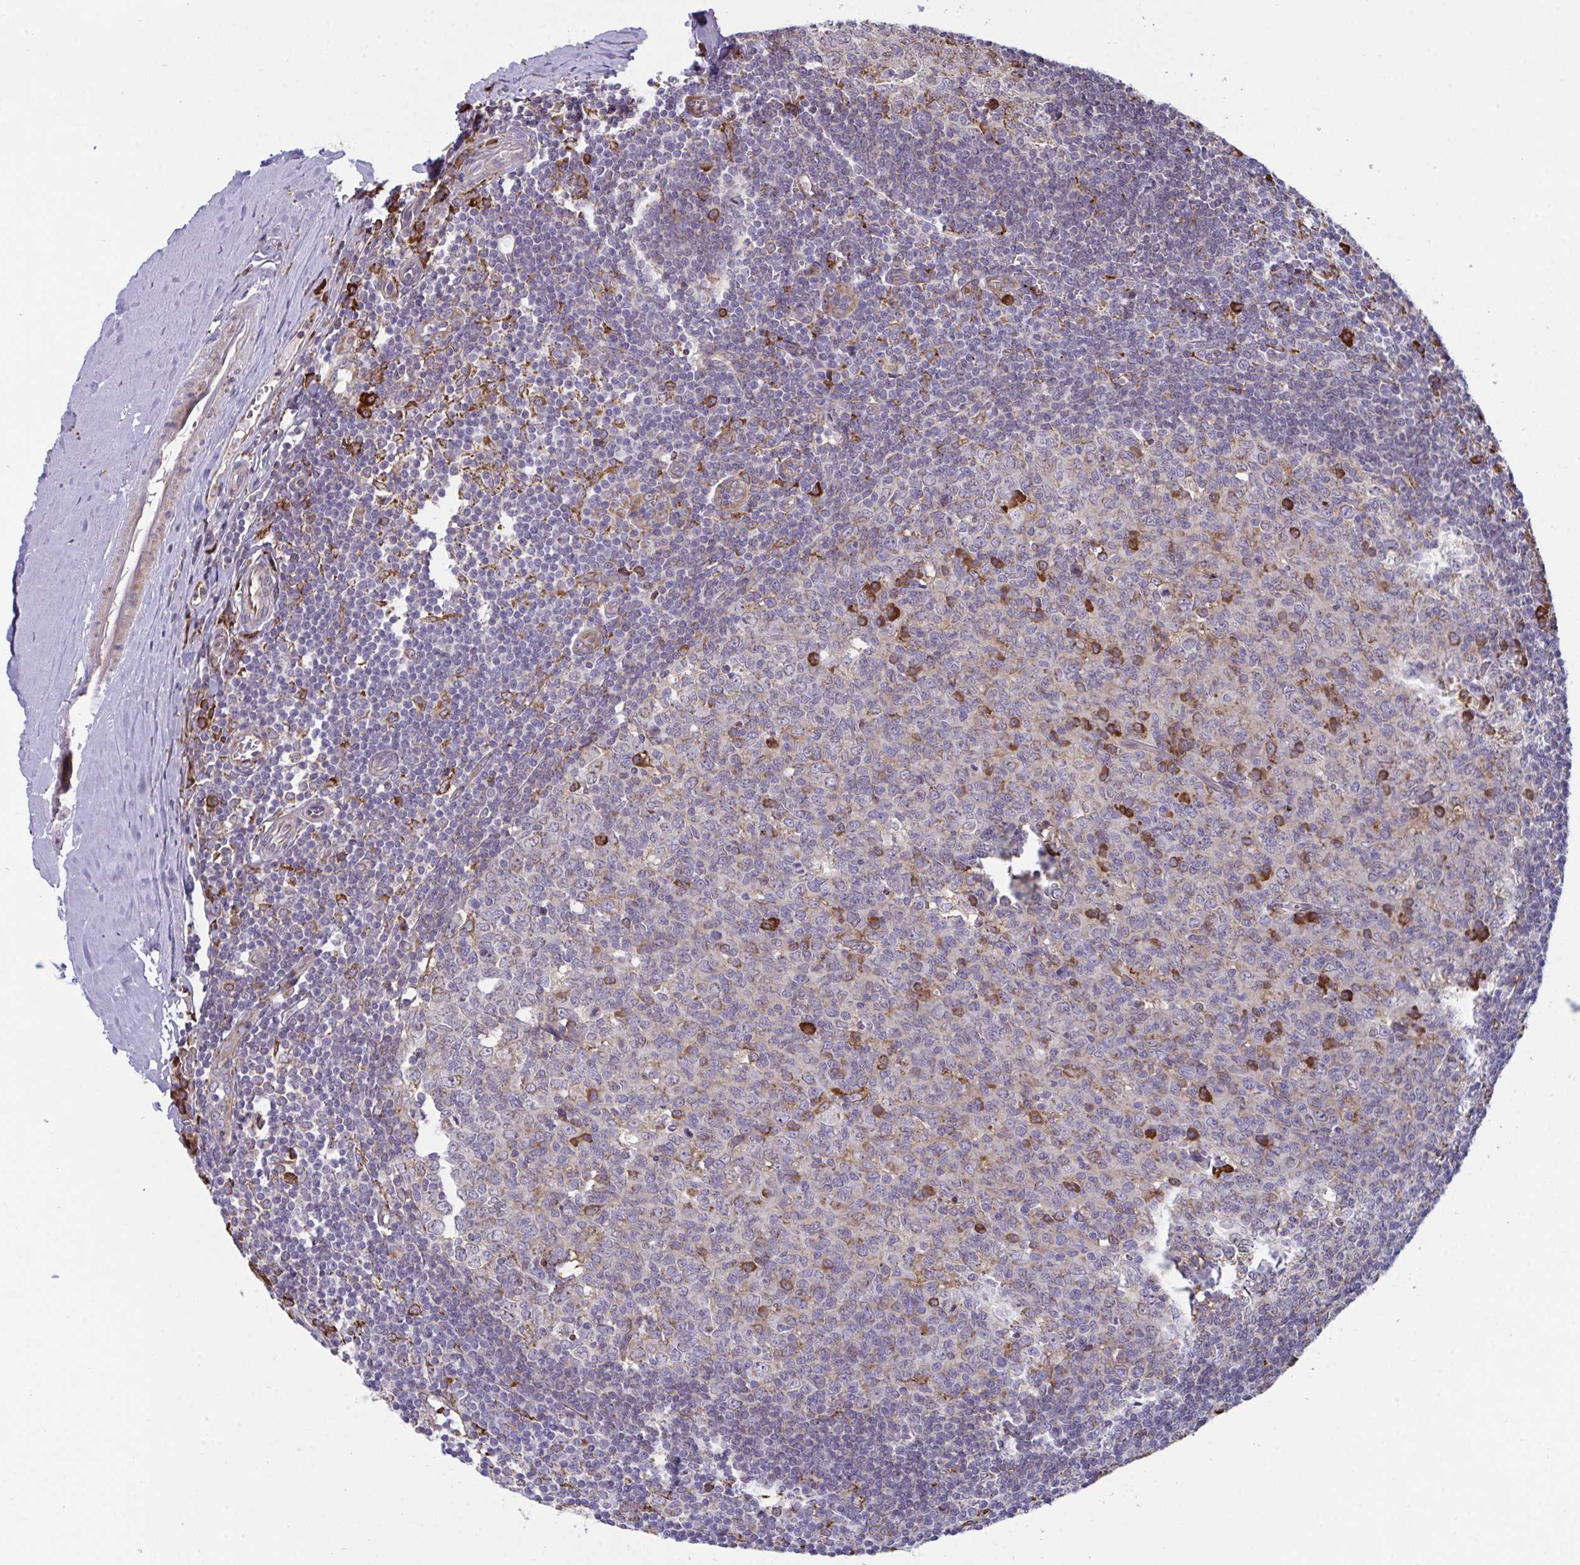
{"staining": {"intensity": "strong", "quantity": "<25%", "location": "cytoplasmic/membranous"}, "tissue": "tonsil", "cell_type": "Germinal center cells", "image_type": "normal", "snomed": [{"axis": "morphology", "description": "Normal tissue, NOS"}, {"axis": "topography", "description": "Tonsil"}], "caption": "Immunohistochemical staining of unremarkable tonsil demonstrates <25% levels of strong cytoplasmic/membranous protein positivity in about <25% of germinal center cells.", "gene": "MYMK", "patient": {"sex": "male", "age": 27}}